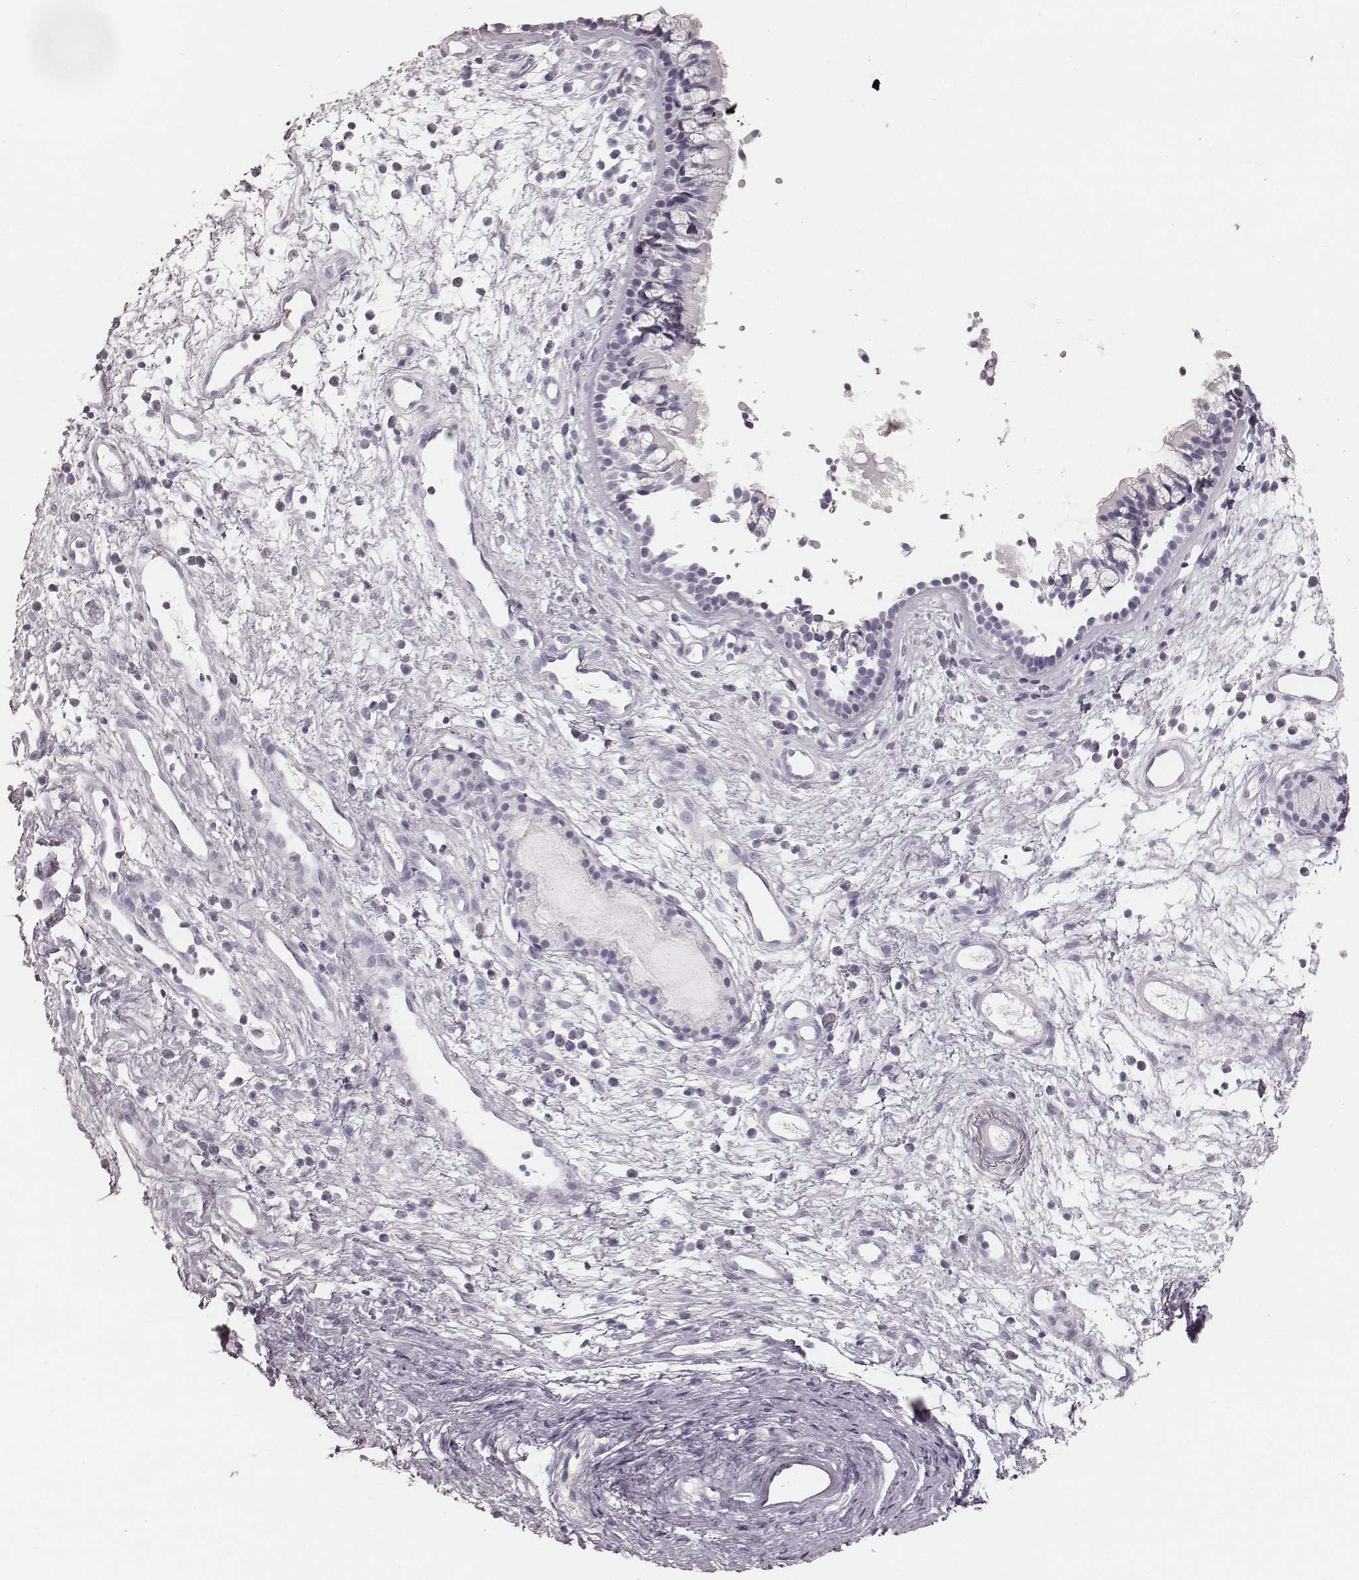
{"staining": {"intensity": "negative", "quantity": "none", "location": "none"}, "tissue": "nasopharynx", "cell_type": "Respiratory epithelial cells", "image_type": "normal", "snomed": [{"axis": "morphology", "description": "Normal tissue, NOS"}, {"axis": "topography", "description": "Nasopharynx"}], "caption": "This is an immunohistochemistry histopathology image of unremarkable nasopharynx. There is no positivity in respiratory epithelial cells.", "gene": "KRT34", "patient": {"sex": "male", "age": 77}}